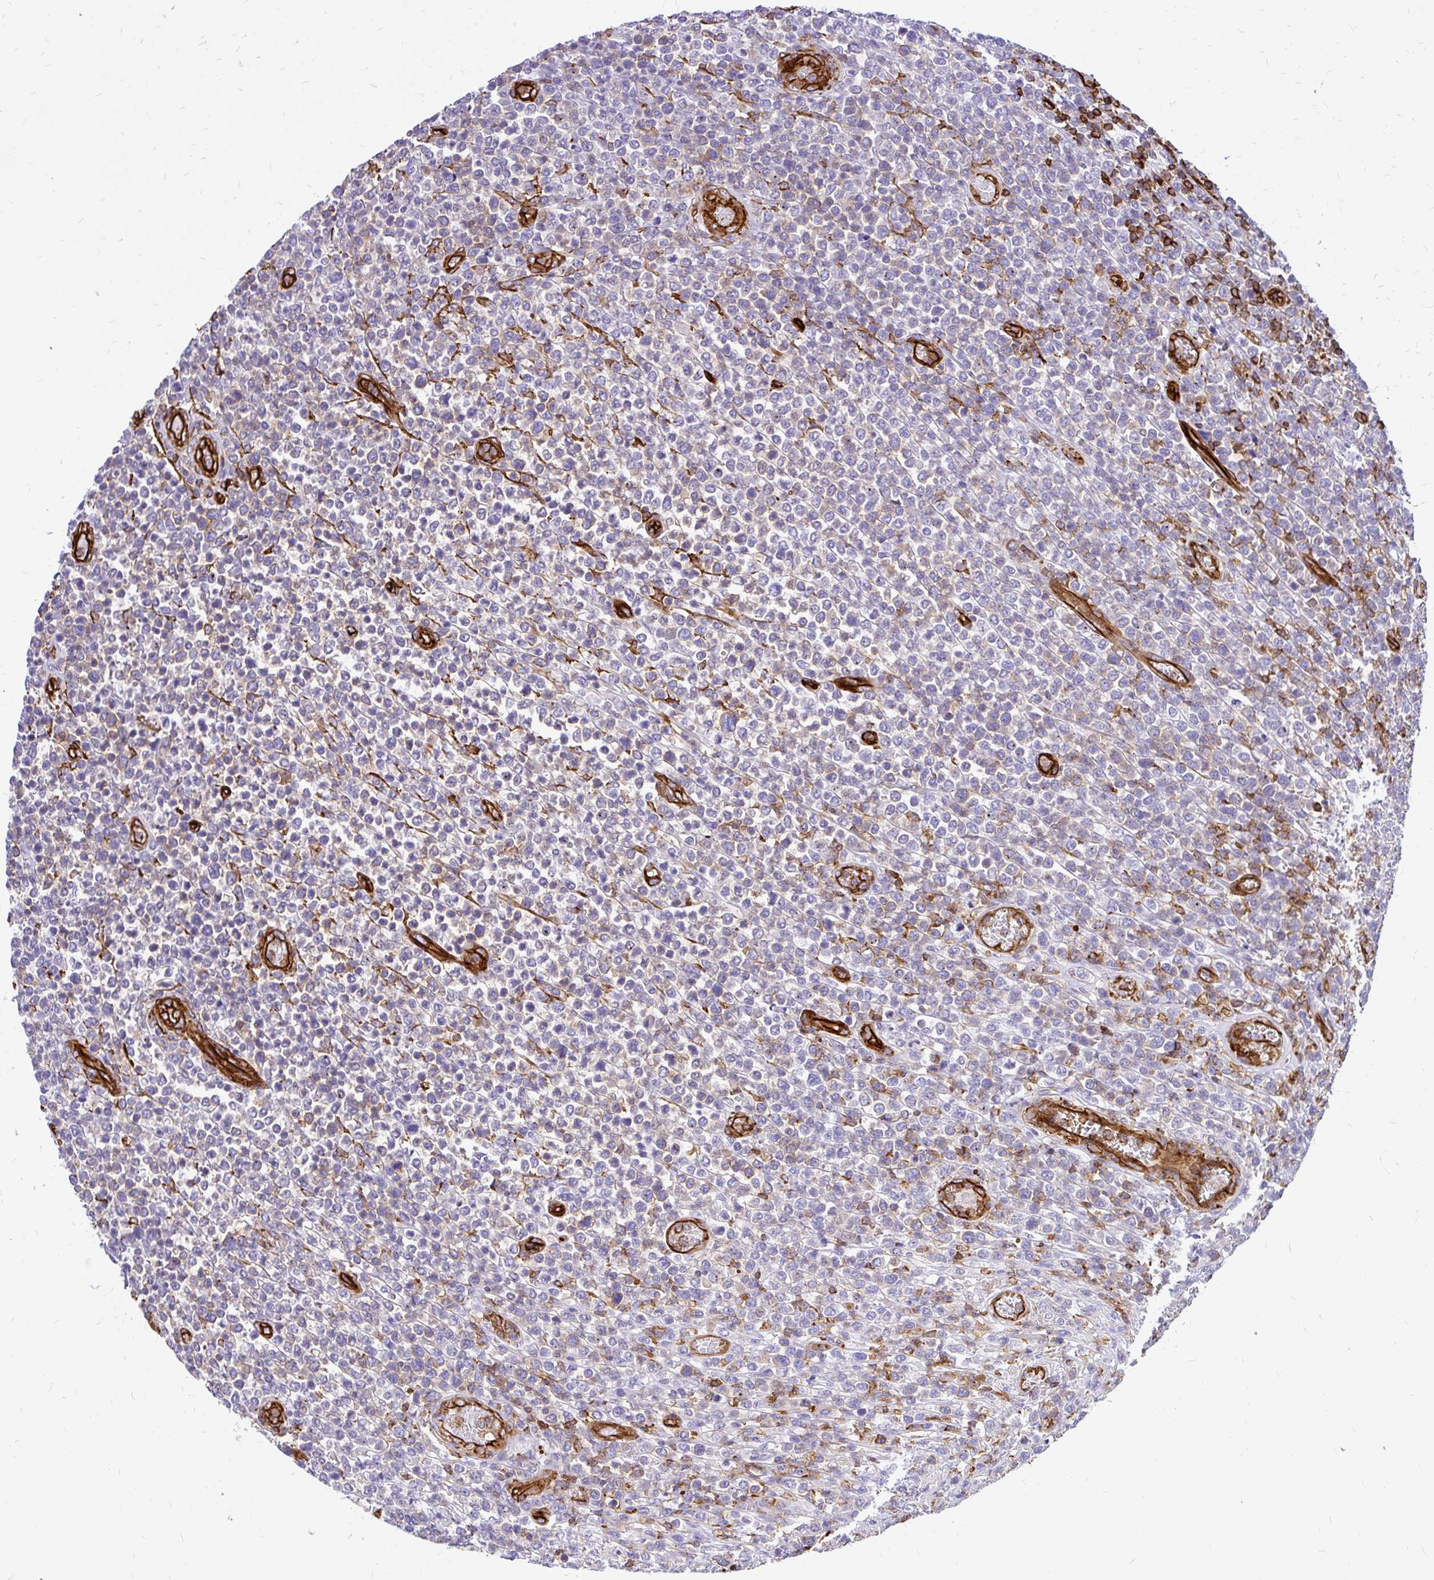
{"staining": {"intensity": "negative", "quantity": "none", "location": "none"}, "tissue": "lymphoma", "cell_type": "Tumor cells", "image_type": "cancer", "snomed": [{"axis": "morphology", "description": "Malignant lymphoma, non-Hodgkin's type, High grade"}, {"axis": "topography", "description": "Soft tissue"}], "caption": "Human high-grade malignant lymphoma, non-Hodgkin's type stained for a protein using immunohistochemistry (IHC) displays no staining in tumor cells.", "gene": "MAP1LC3B", "patient": {"sex": "female", "age": 56}}